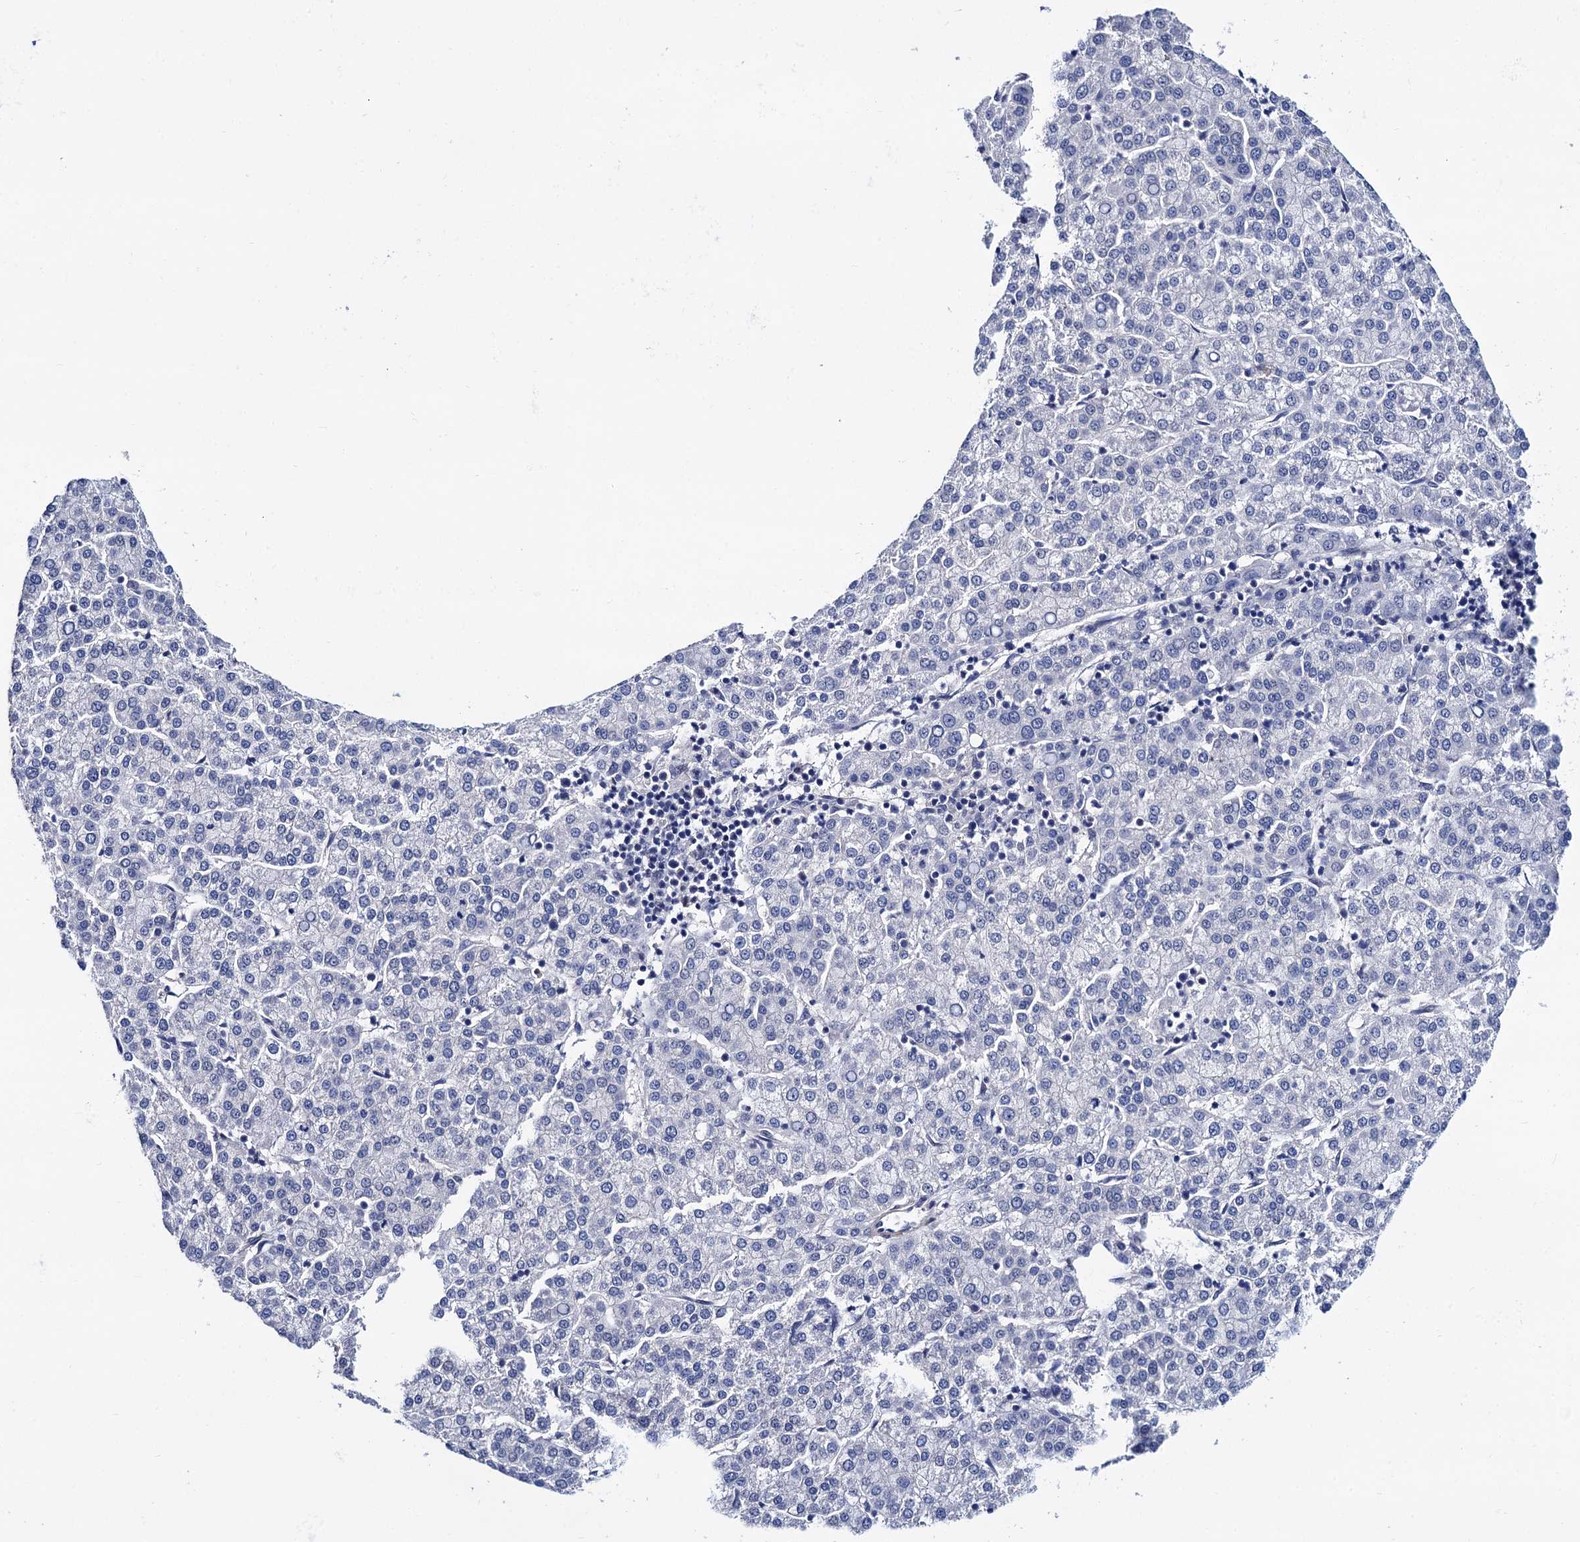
{"staining": {"intensity": "negative", "quantity": "none", "location": "none"}, "tissue": "liver cancer", "cell_type": "Tumor cells", "image_type": "cancer", "snomed": [{"axis": "morphology", "description": "Carcinoma, Hepatocellular, NOS"}, {"axis": "topography", "description": "Liver"}], "caption": "The immunohistochemistry histopathology image has no significant expression in tumor cells of hepatocellular carcinoma (liver) tissue.", "gene": "ZDHHC18", "patient": {"sex": "female", "age": 58}}